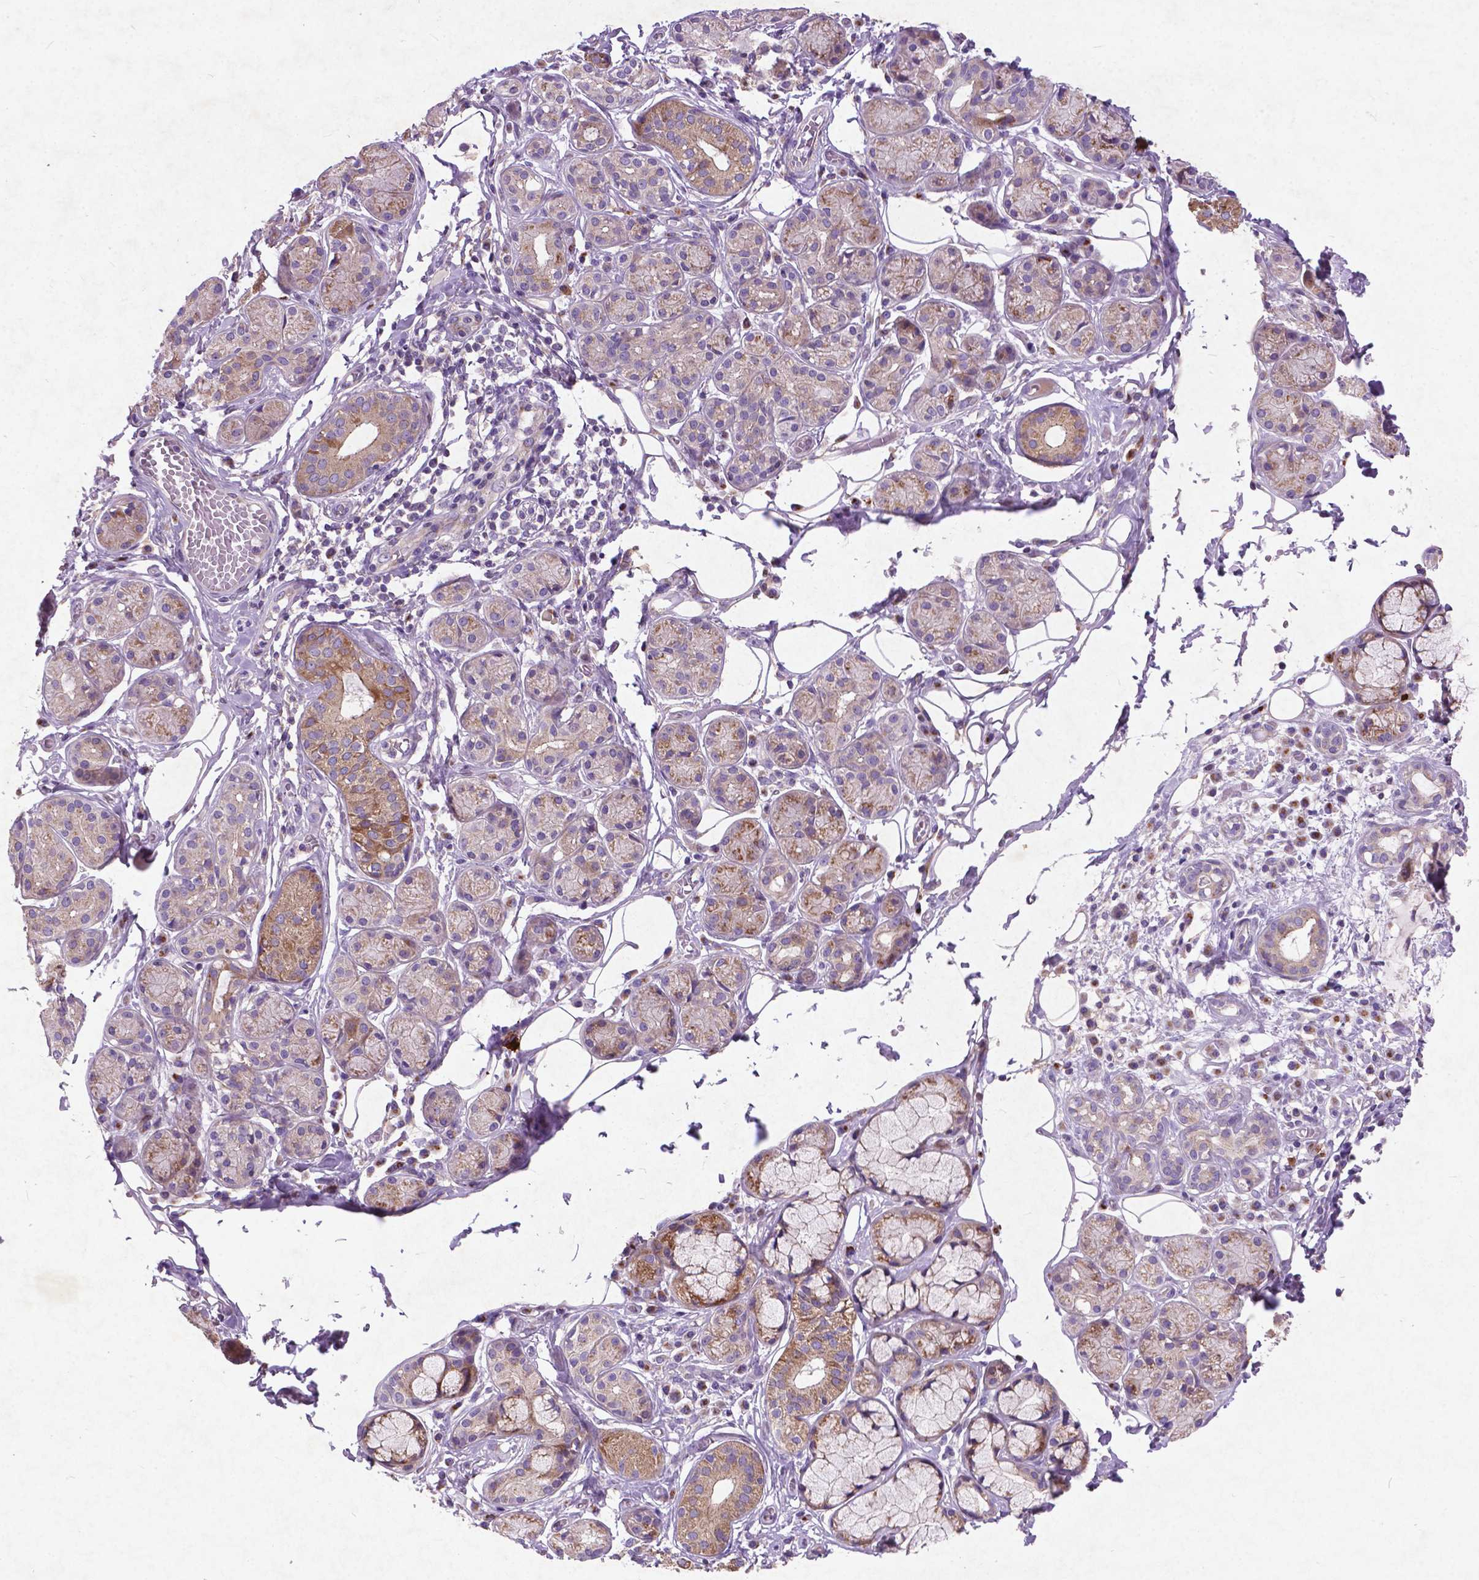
{"staining": {"intensity": "weak", "quantity": ">75%", "location": "cytoplasmic/membranous"}, "tissue": "salivary gland", "cell_type": "Glandular cells", "image_type": "normal", "snomed": [{"axis": "morphology", "description": "Normal tissue, NOS"}, {"axis": "topography", "description": "Salivary gland"}, {"axis": "topography", "description": "Peripheral nerve tissue"}], "caption": "A high-resolution image shows immunohistochemistry (IHC) staining of normal salivary gland, which exhibits weak cytoplasmic/membranous positivity in approximately >75% of glandular cells. Nuclei are stained in blue.", "gene": "ATG4D", "patient": {"sex": "male", "age": 71}}